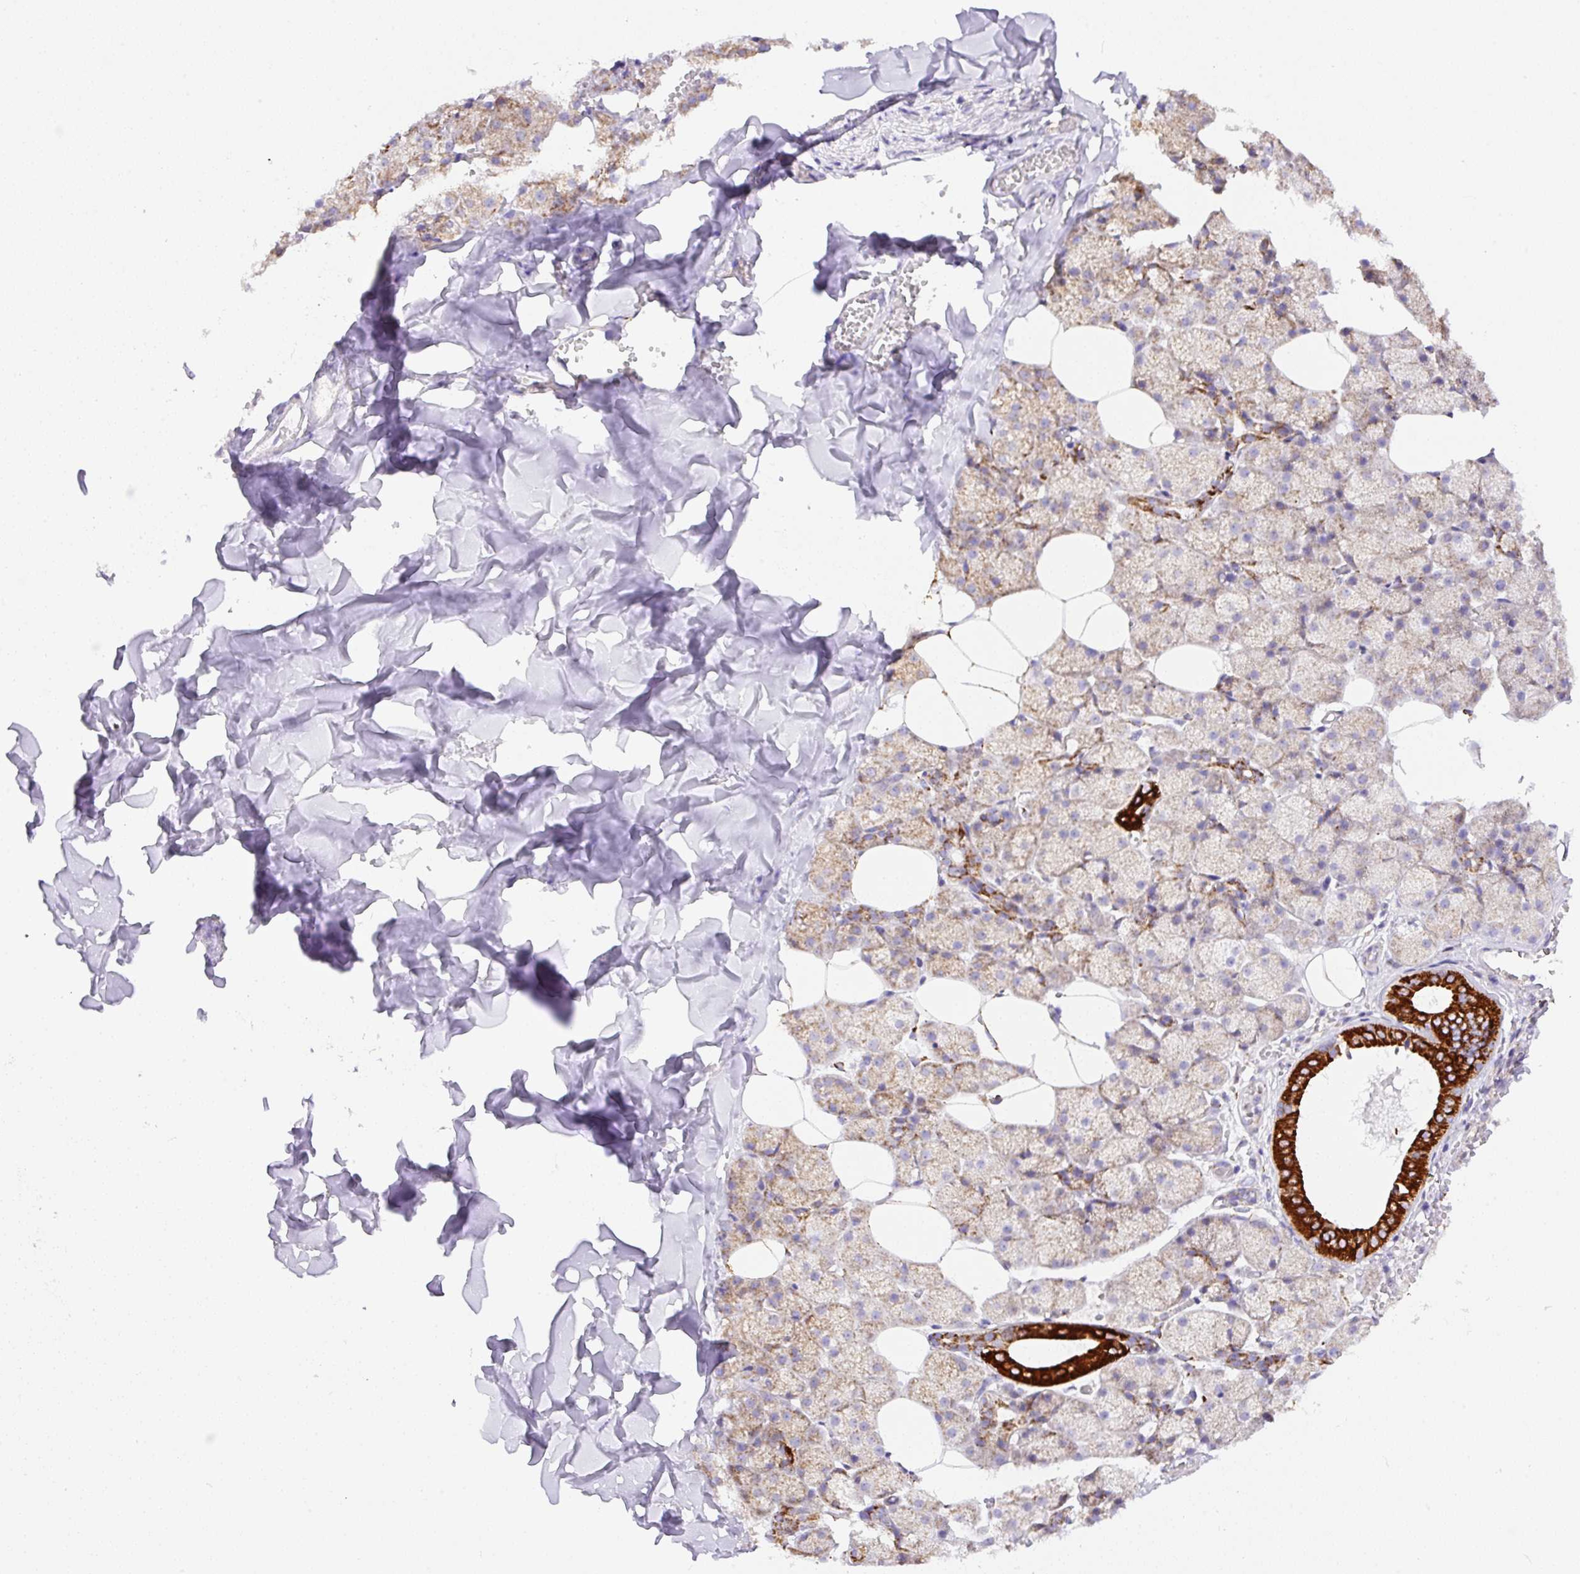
{"staining": {"intensity": "strong", "quantity": "25%-75%", "location": "cytoplasmic/membranous"}, "tissue": "salivary gland", "cell_type": "Glandular cells", "image_type": "normal", "snomed": [{"axis": "morphology", "description": "Normal tissue, NOS"}, {"axis": "topography", "description": "Salivary gland"}, {"axis": "topography", "description": "Peripheral nerve tissue"}], "caption": "Glandular cells demonstrate high levels of strong cytoplasmic/membranous staining in approximately 25%-75% of cells in unremarkable human salivary gland.", "gene": "NF1", "patient": {"sex": "male", "age": 38}}